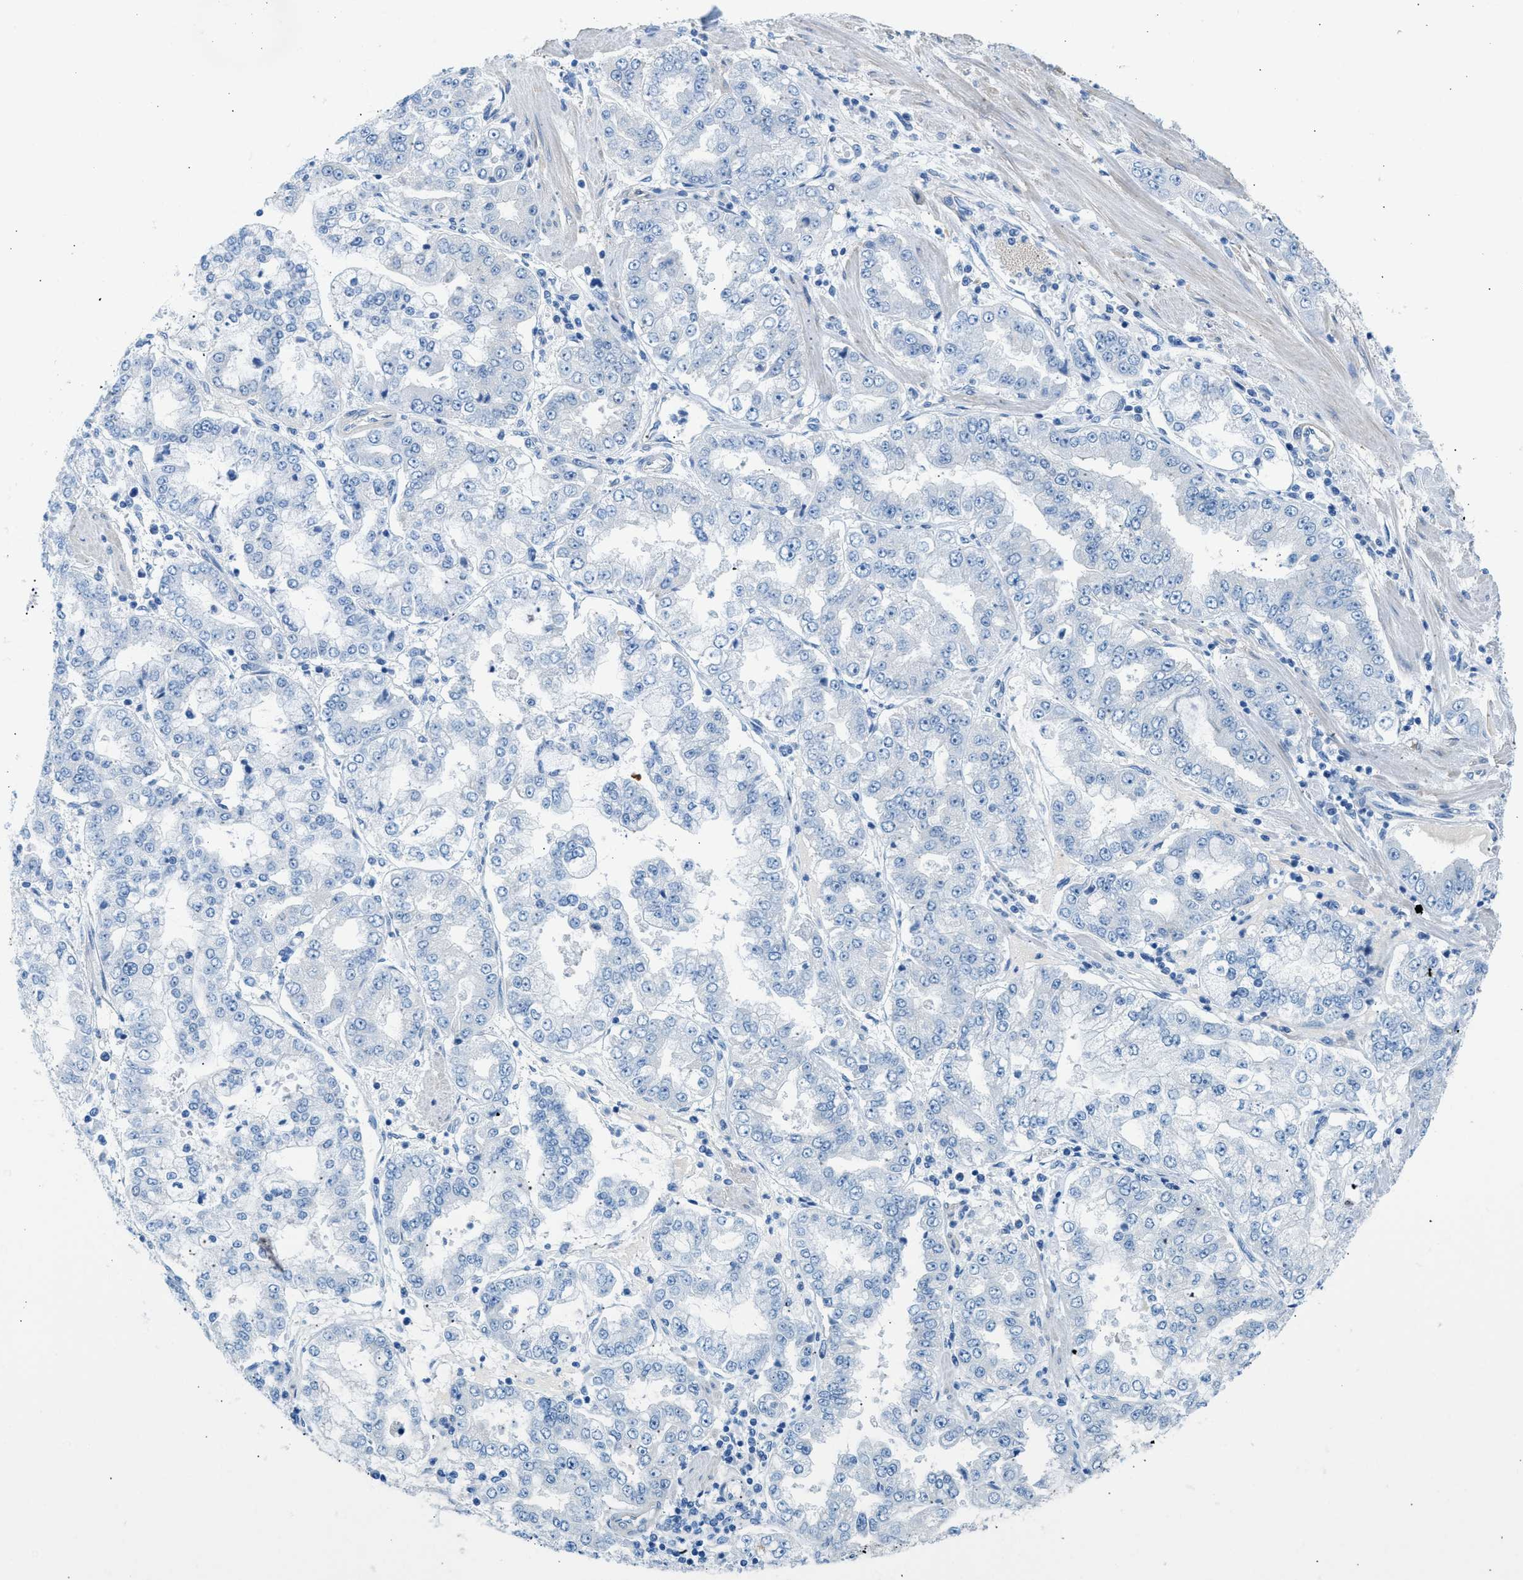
{"staining": {"intensity": "negative", "quantity": "none", "location": "none"}, "tissue": "stomach cancer", "cell_type": "Tumor cells", "image_type": "cancer", "snomed": [{"axis": "morphology", "description": "Adenocarcinoma, NOS"}, {"axis": "topography", "description": "Stomach"}], "caption": "Immunohistochemistry of human stomach cancer (adenocarcinoma) demonstrates no positivity in tumor cells.", "gene": "SPAM1", "patient": {"sex": "male", "age": 76}}